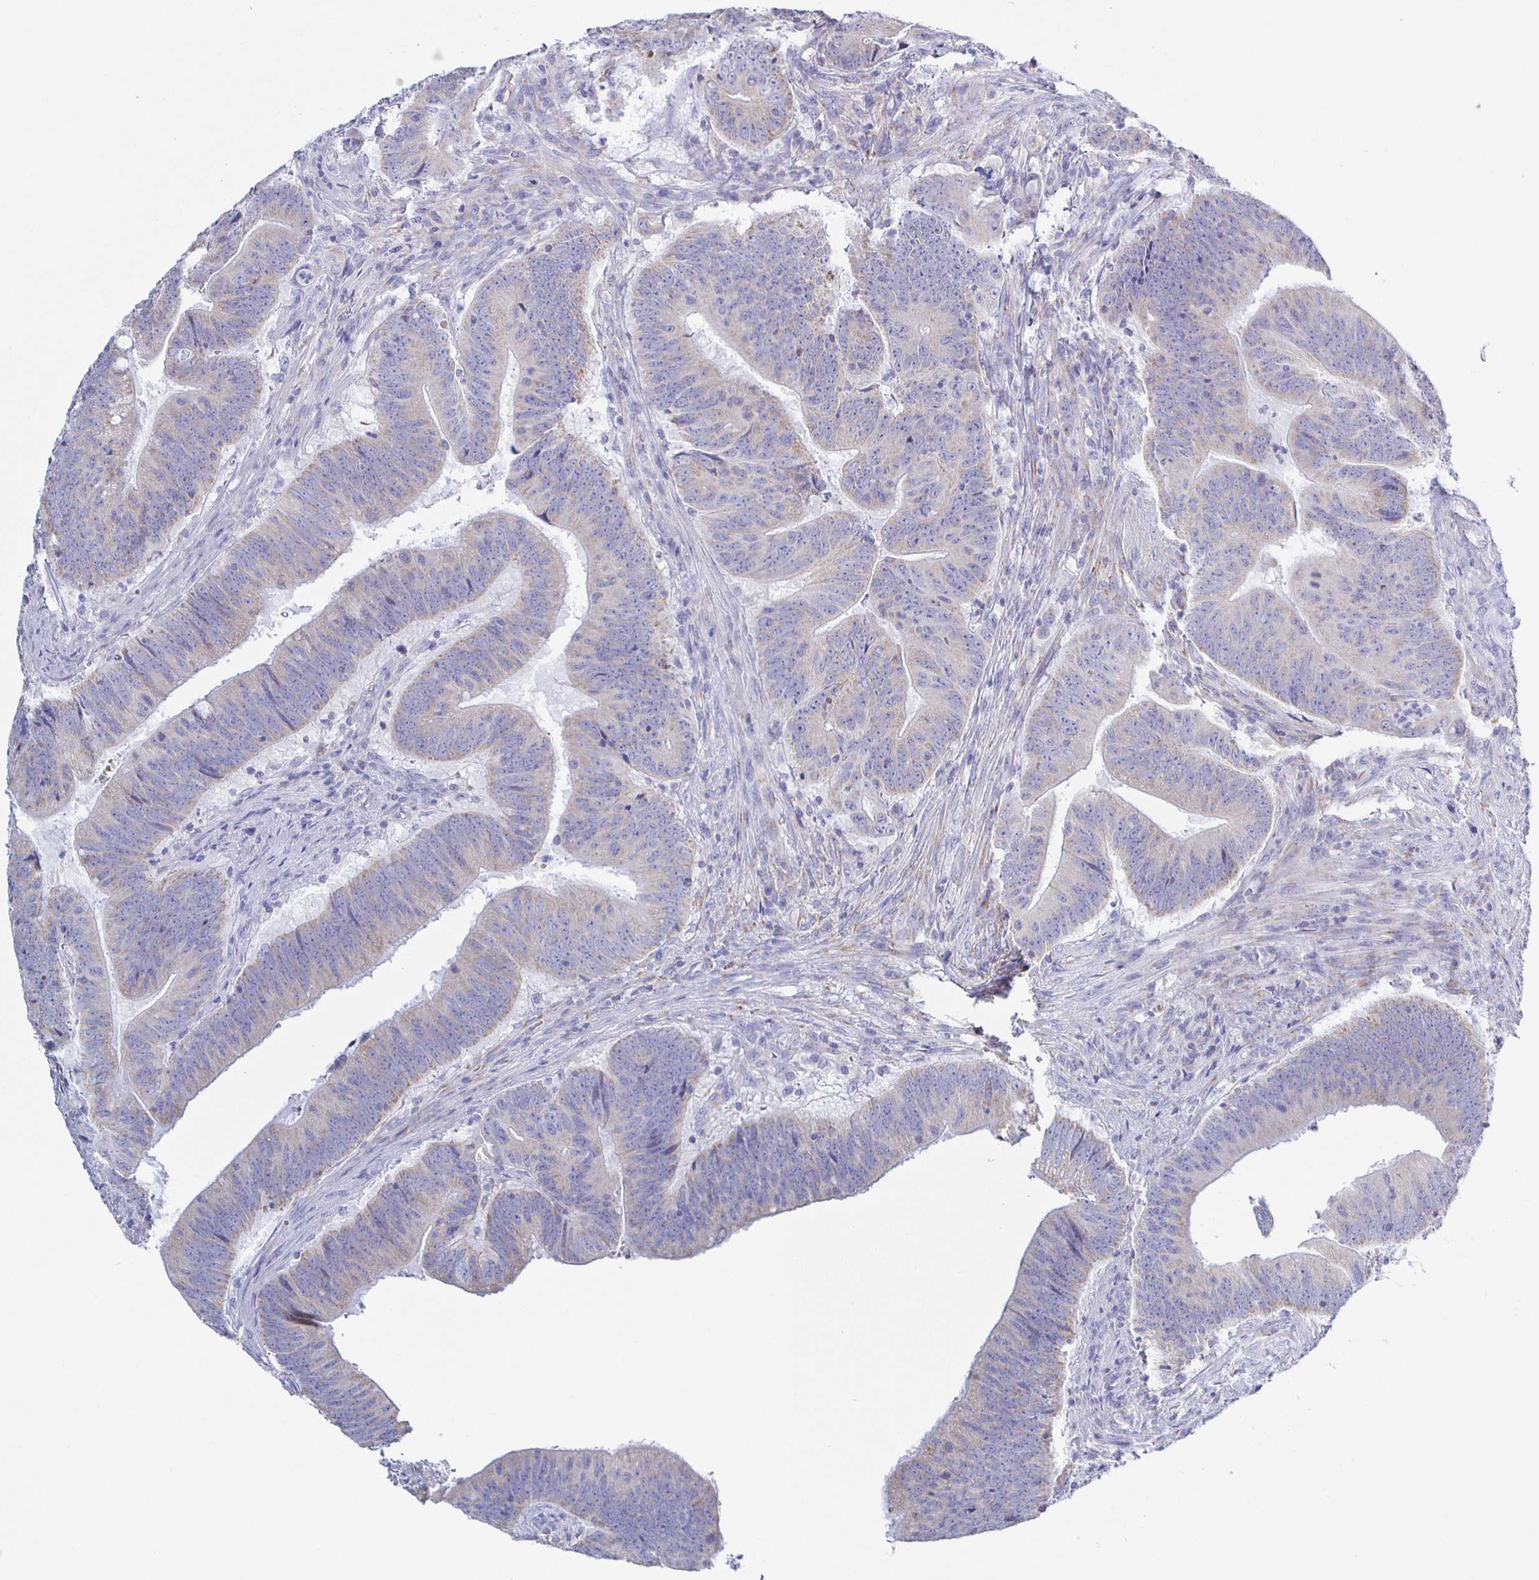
{"staining": {"intensity": "weak", "quantity": "<25%", "location": "cytoplasmic/membranous"}, "tissue": "colorectal cancer", "cell_type": "Tumor cells", "image_type": "cancer", "snomed": [{"axis": "morphology", "description": "Adenocarcinoma, NOS"}, {"axis": "topography", "description": "Colon"}], "caption": "An immunohistochemistry (IHC) micrograph of colorectal adenocarcinoma is shown. There is no staining in tumor cells of colorectal adenocarcinoma.", "gene": "SYNGR4", "patient": {"sex": "female", "age": 87}}